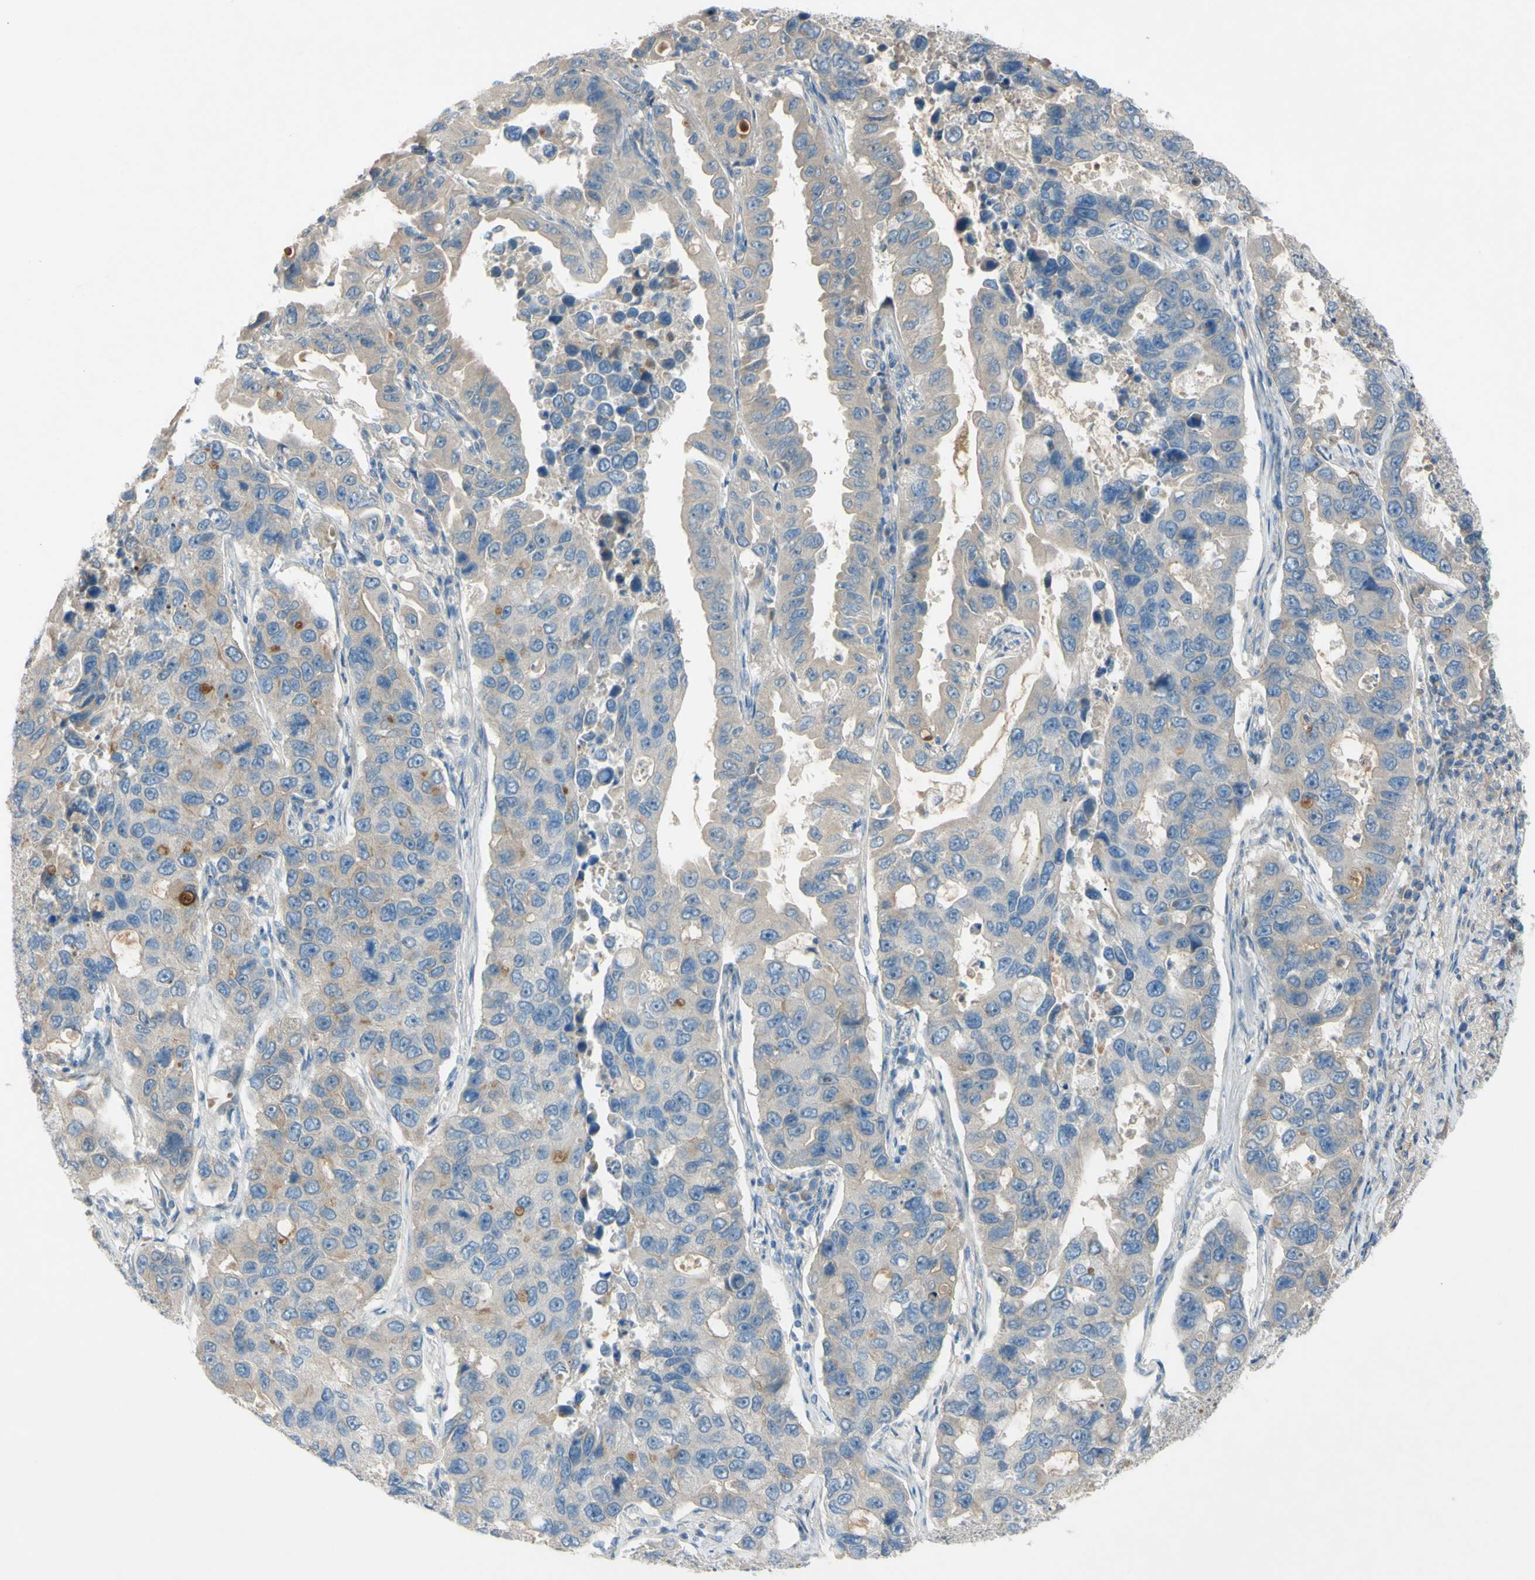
{"staining": {"intensity": "weak", "quantity": "<25%", "location": "cytoplasmic/membranous"}, "tissue": "lung cancer", "cell_type": "Tumor cells", "image_type": "cancer", "snomed": [{"axis": "morphology", "description": "Adenocarcinoma, NOS"}, {"axis": "topography", "description": "Lung"}], "caption": "Immunohistochemistry micrograph of adenocarcinoma (lung) stained for a protein (brown), which reveals no expression in tumor cells.", "gene": "ATRN", "patient": {"sex": "male", "age": 64}}